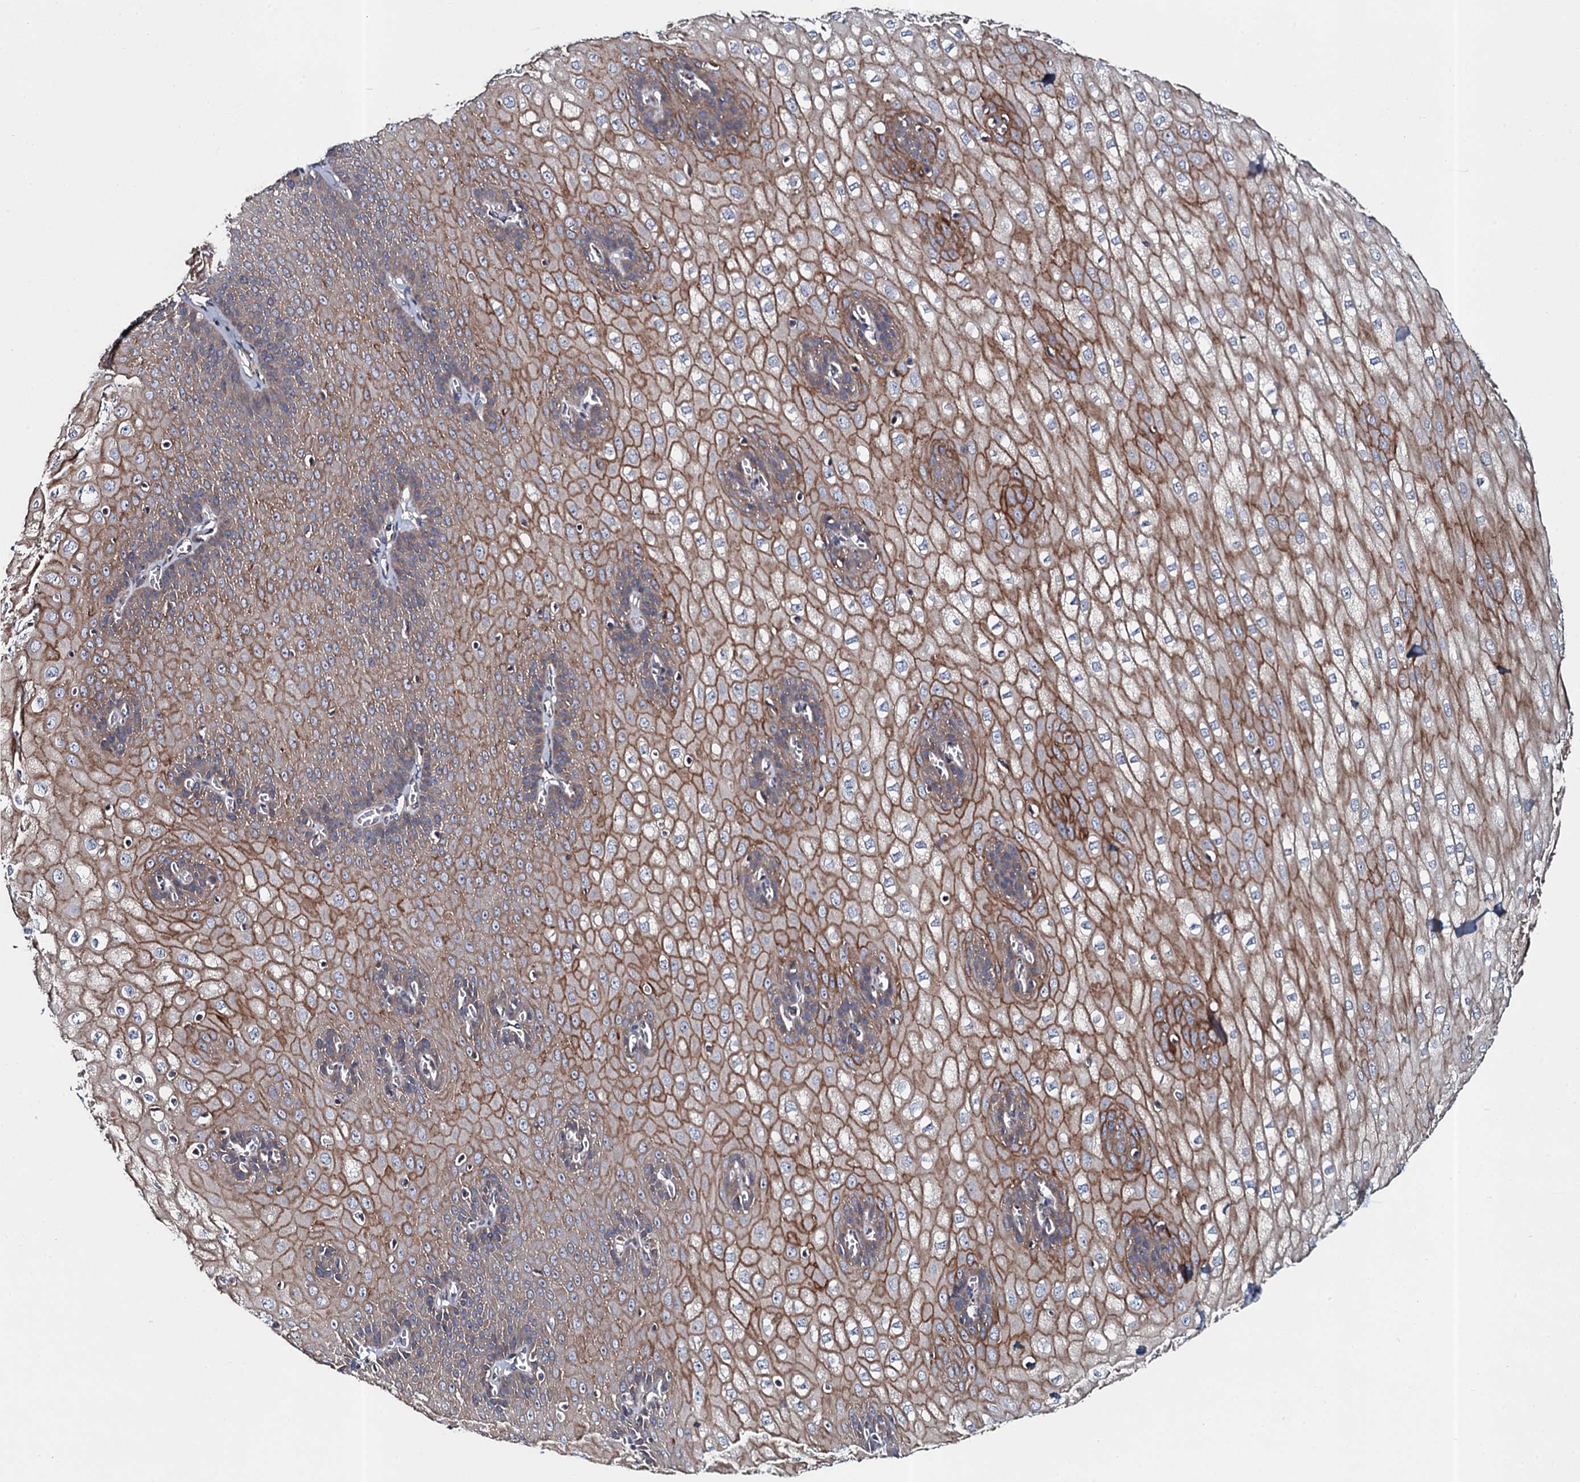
{"staining": {"intensity": "moderate", "quantity": ">75%", "location": "cytoplasmic/membranous"}, "tissue": "esophagus", "cell_type": "Squamous epithelial cells", "image_type": "normal", "snomed": [{"axis": "morphology", "description": "Normal tissue, NOS"}, {"axis": "topography", "description": "Esophagus"}], "caption": "Brown immunohistochemical staining in normal esophagus exhibits moderate cytoplasmic/membranous staining in about >75% of squamous epithelial cells.", "gene": "TMEM151A", "patient": {"sex": "male", "age": 60}}